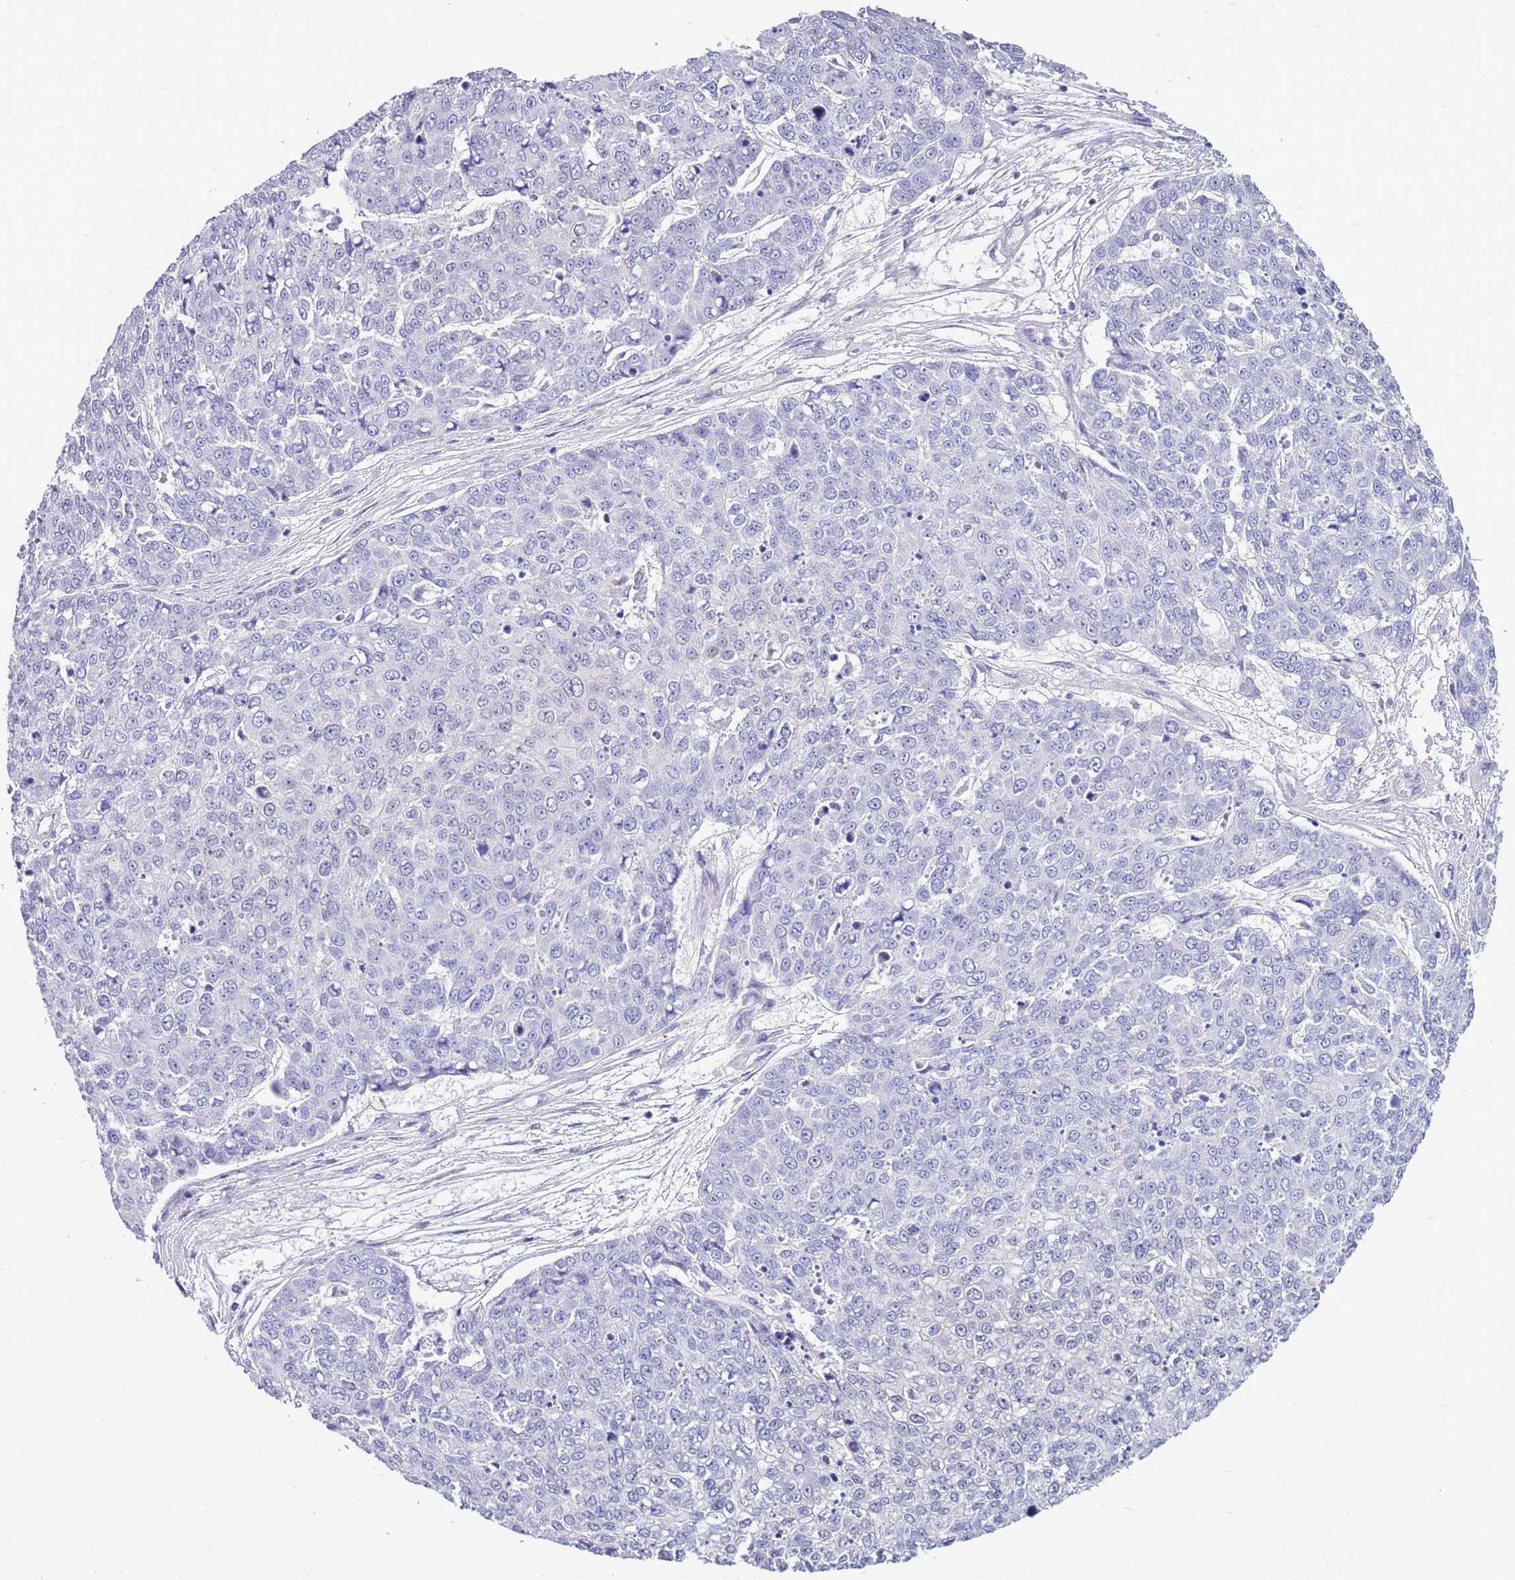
{"staining": {"intensity": "negative", "quantity": "none", "location": "none"}, "tissue": "skin cancer", "cell_type": "Tumor cells", "image_type": "cancer", "snomed": [{"axis": "morphology", "description": "Squamous cell carcinoma, NOS"}, {"axis": "topography", "description": "Skin"}], "caption": "Tumor cells are negative for brown protein staining in skin squamous cell carcinoma. The staining is performed using DAB (3,3'-diaminobenzidine) brown chromogen with nuclei counter-stained in using hematoxylin.", "gene": "BRMS1L", "patient": {"sex": "male", "age": 71}}